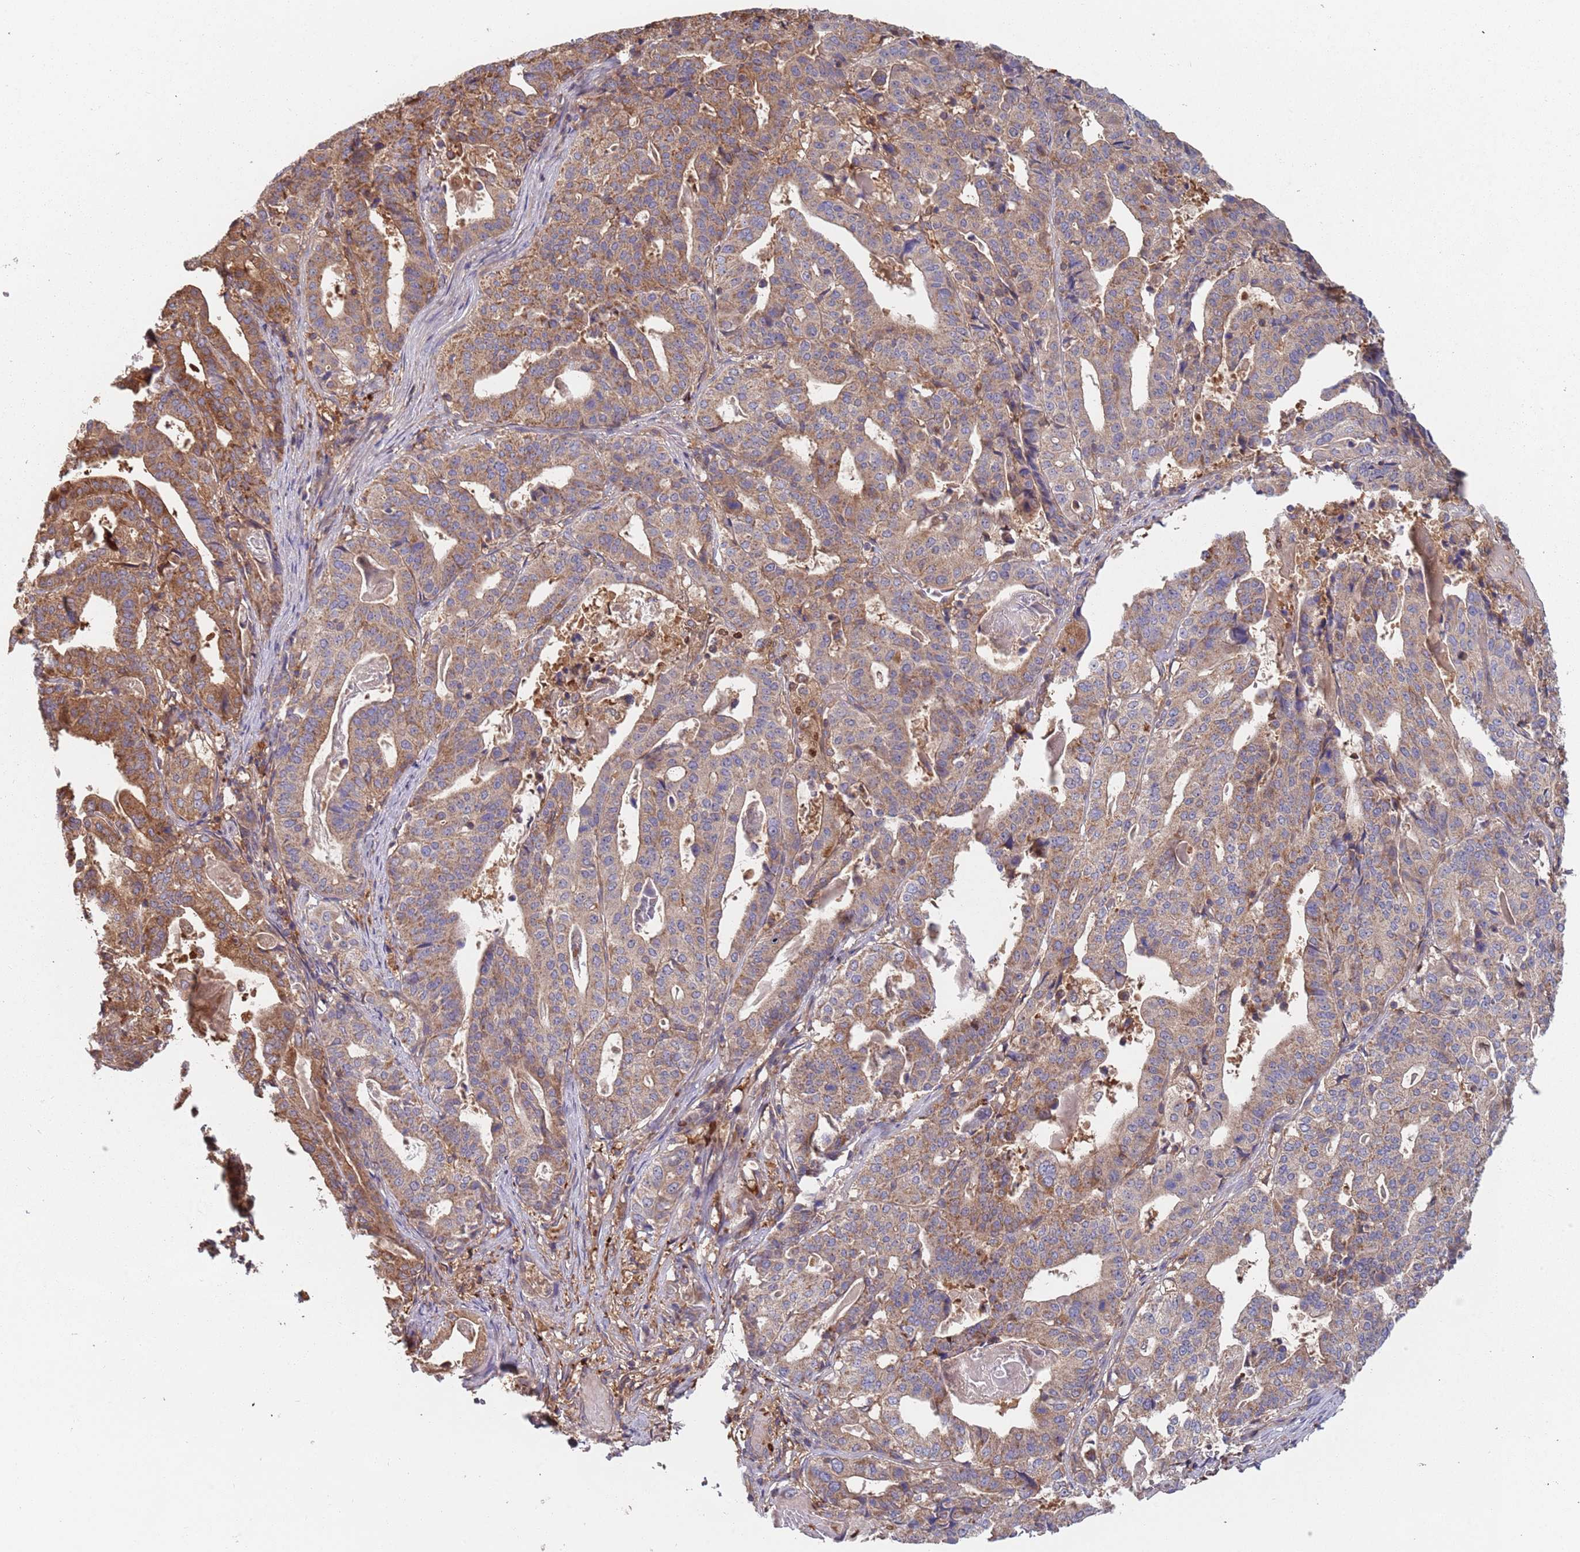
{"staining": {"intensity": "moderate", "quantity": ">75%", "location": "cytoplasmic/membranous"}, "tissue": "stomach cancer", "cell_type": "Tumor cells", "image_type": "cancer", "snomed": [{"axis": "morphology", "description": "Adenocarcinoma, NOS"}, {"axis": "topography", "description": "Stomach"}], "caption": "Protein staining by IHC demonstrates moderate cytoplasmic/membranous expression in about >75% of tumor cells in adenocarcinoma (stomach).", "gene": "GDI2", "patient": {"sex": "male", "age": 48}}